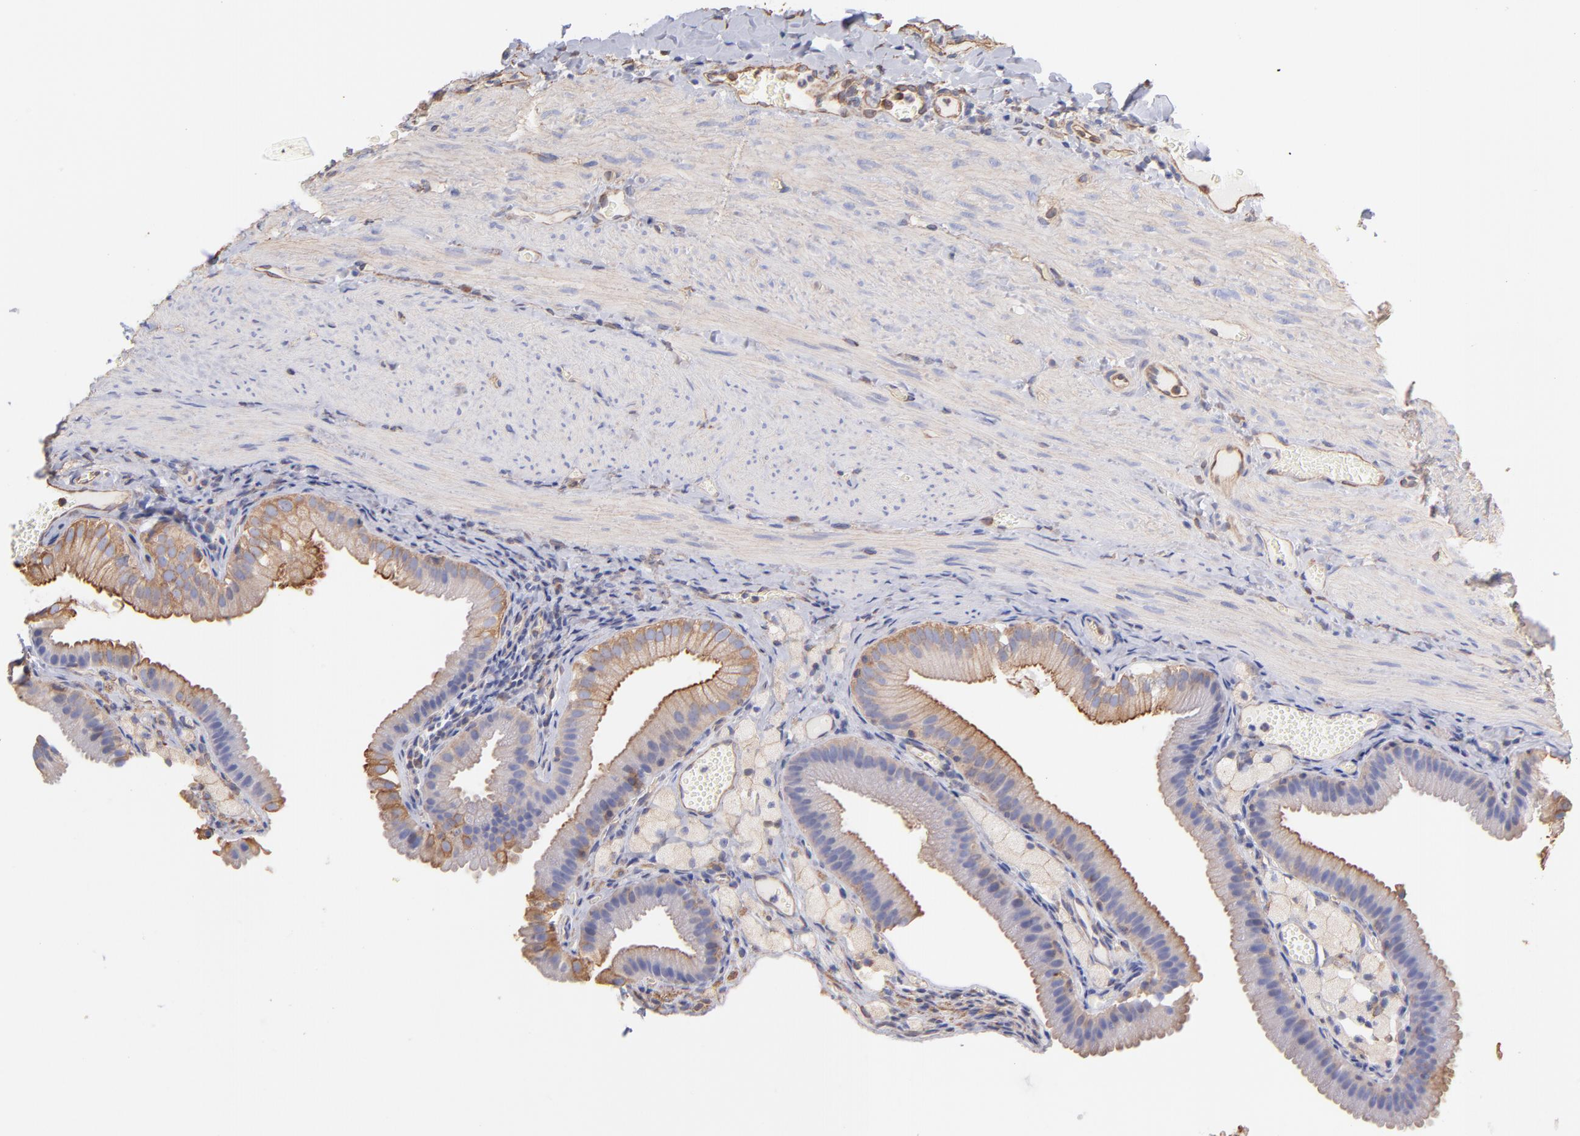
{"staining": {"intensity": "moderate", "quantity": ">75%", "location": "cytoplasmic/membranous"}, "tissue": "gallbladder", "cell_type": "Glandular cells", "image_type": "normal", "snomed": [{"axis": "morphology", "description": "Normal tissue, NOS"}, {"axis": "topography", "description": "Gallbladder"}], "caption": "Brown immunohistochemical staining in unremarkable gallbladder displays moderate cytoplasmic/membranous staining in approximately >75% of glandular cells.", "gene": "PLEC", "patient": {"sex": "female", "age": 24}}